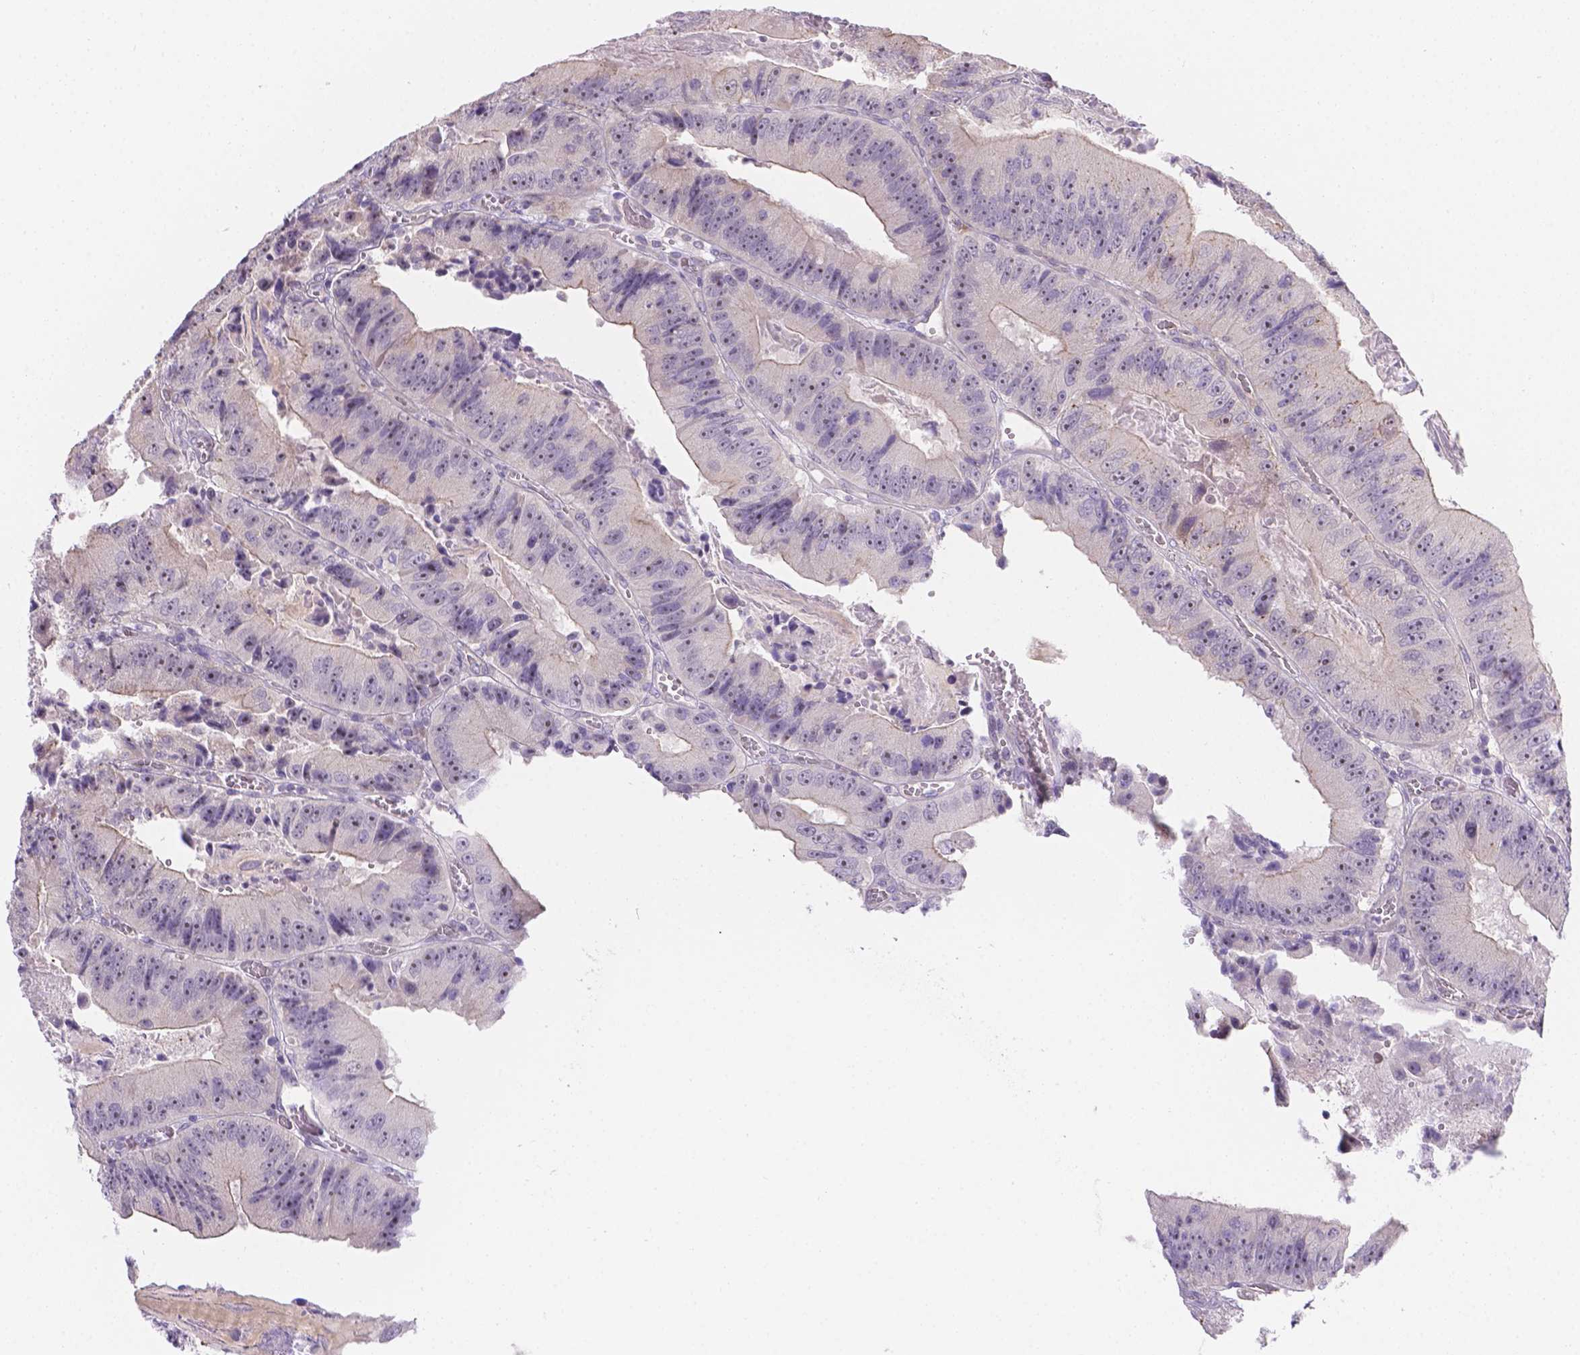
{"staining": {"intensity": "negative", "quantity": "none", "location": "none"}, "tissue": "colorectal cancer", "cell_type": "Tumor cells", "image_type": "cancer", "snomed": [{"axis": "morphology", "description": "Adenocarcinoma, NOS"}, {"axis": "topography", "description": "Colon"}], "caption": "DAB (3,3'-diaminobenzidine) immunohistochemical staining of colorectal adenocarcinoma reveals no significant positivity in tumor cells.", "gene": "CD96", "patient": {"sex": "female", "age": 86}}